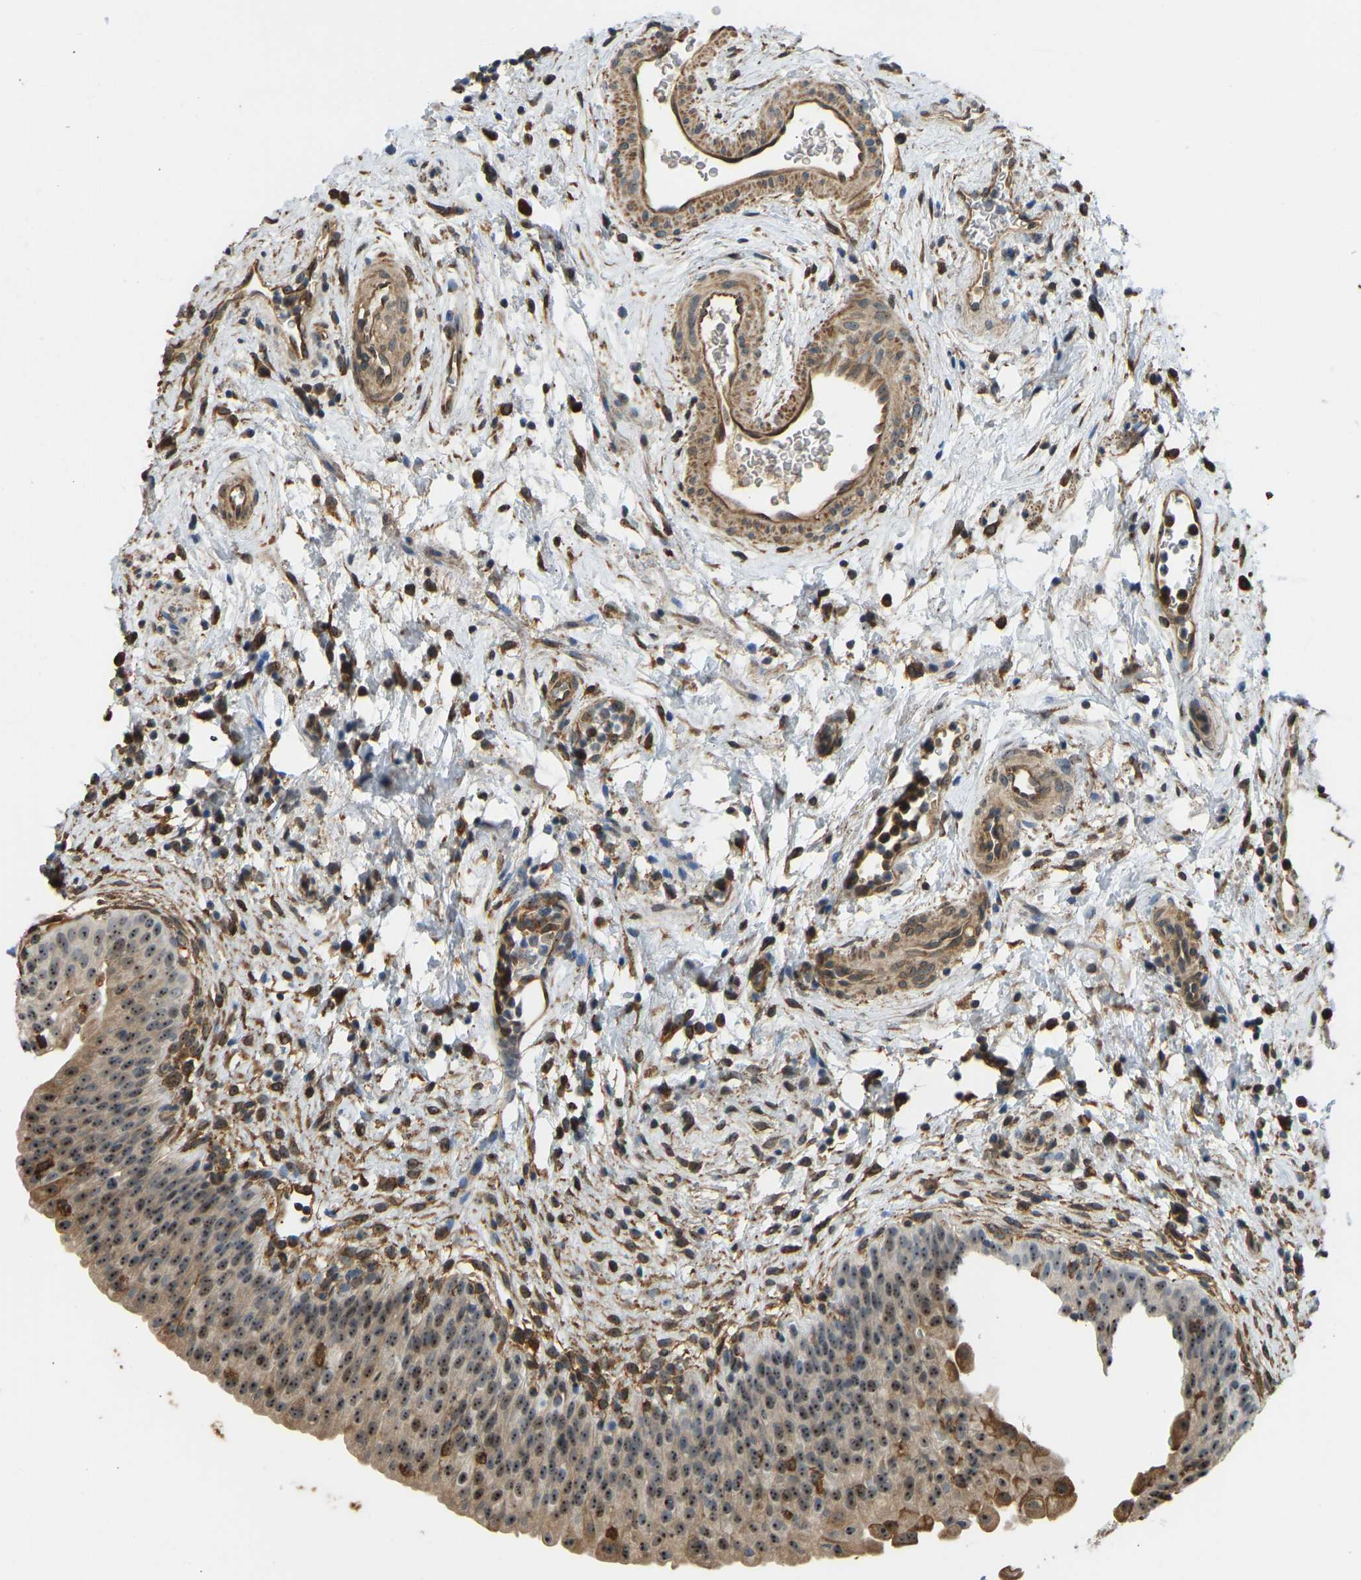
{"staining": {"intensity": "moderate", "quantity": ">75%", "location": "cytoplasmic/membranous,nuclear"}, "tissue": "urinary bladder", "cell_type": "Urothelial cells", "image_type": "normal", "snomed": [{"axis": "morphology", "description": "Normal tissue, NOS"}, {"axis": "topography", "description": "Urinary bladder"}], "caption": "Immunohistochemistry staining of normal urinary bladder, which displays medium levels of moderate cytoplasmic/membranous,nuclear positivity in approximately >75% of urothelial cells indicating moderate cytoplasmic/membranous,nuclear protein staining. The staining was performed using DAB (brown) for protein detection and nuclei were counterstained in hematoxylin (blue).", "gene": "OS9", "patient": {"sex": "male", "age": 37}}